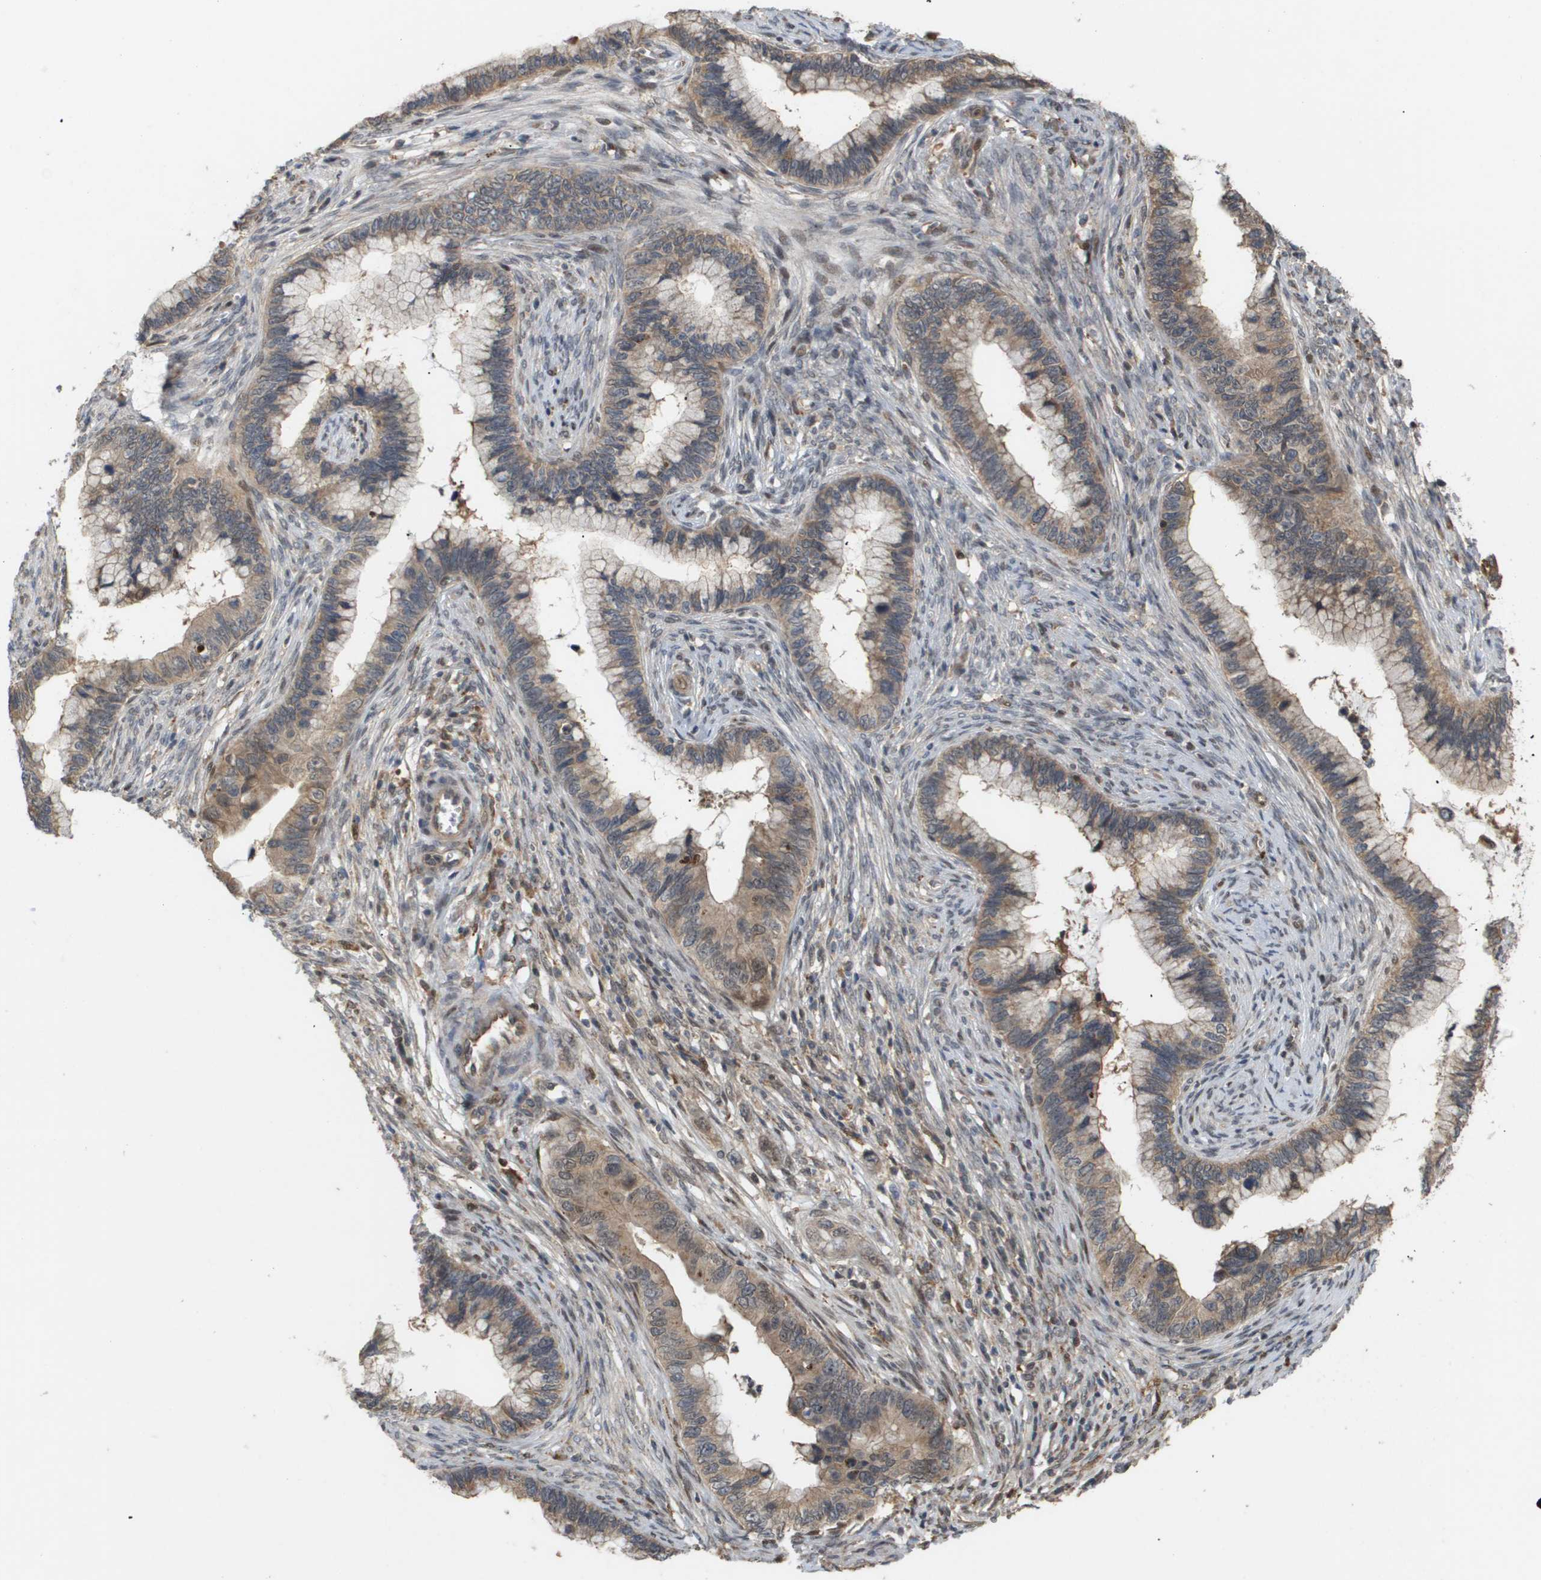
{"staining": {"intensity": "weak", "quantity": ">75%", "location": "cytoplasmic/membranous"}, "tissue": "cervical cancer", "cell_type": "Tumor cells", "image_type": "cancer", "snomed": [{"axis": "morphology", "description": "Adenocarcinoma, NOS"}, {"axis": "topography", "description": "Cervix"}], "caption": "Immunohistochemistry (DAB) staining of human cervical cancer (adenocarcinoma) demonstrates weak cytoplasmic/membranous protein staining in about >75% of tumor cells.", "gene": "PDGFB", "patient": {"sex": "female", "age": 44}}